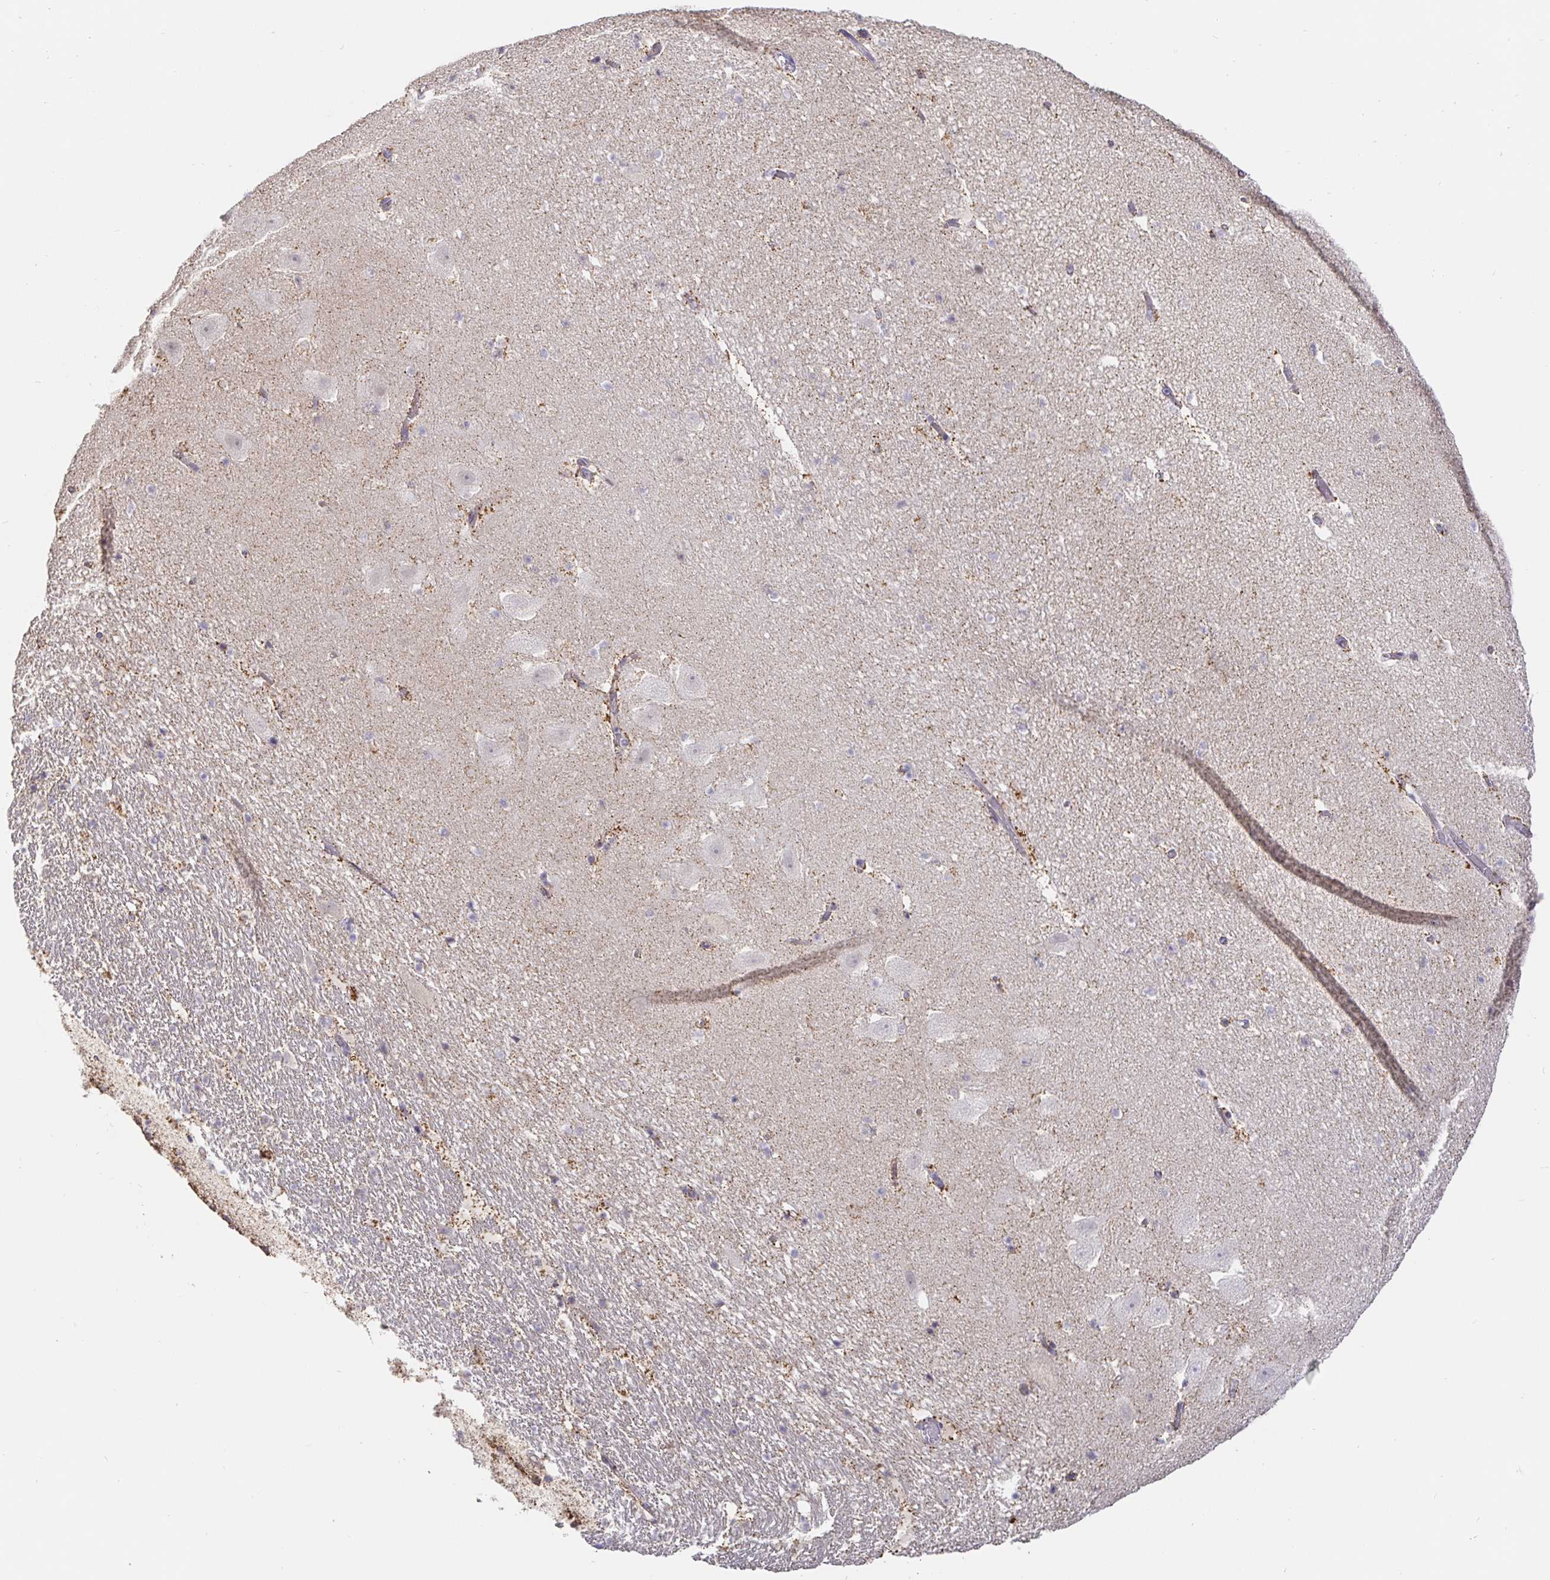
{"staining": {"intensity": "negative", "quantity": "none", "location": "none"}, "tissue": "hippocampus", "cell_type": "Glial cells", "image_type": "normal", "snomed": [{"axis": "morphology", "description": "Normal tissue, NOS"}, {"axis": "topography", "description": "Hippocampus"}], "caption": "The immunohistochemistry (IHC) micrograph has no significant positivity in glial cells of hippocampus.", "gene": "CIT", "patient": {"sex": "female", "age": 42}}